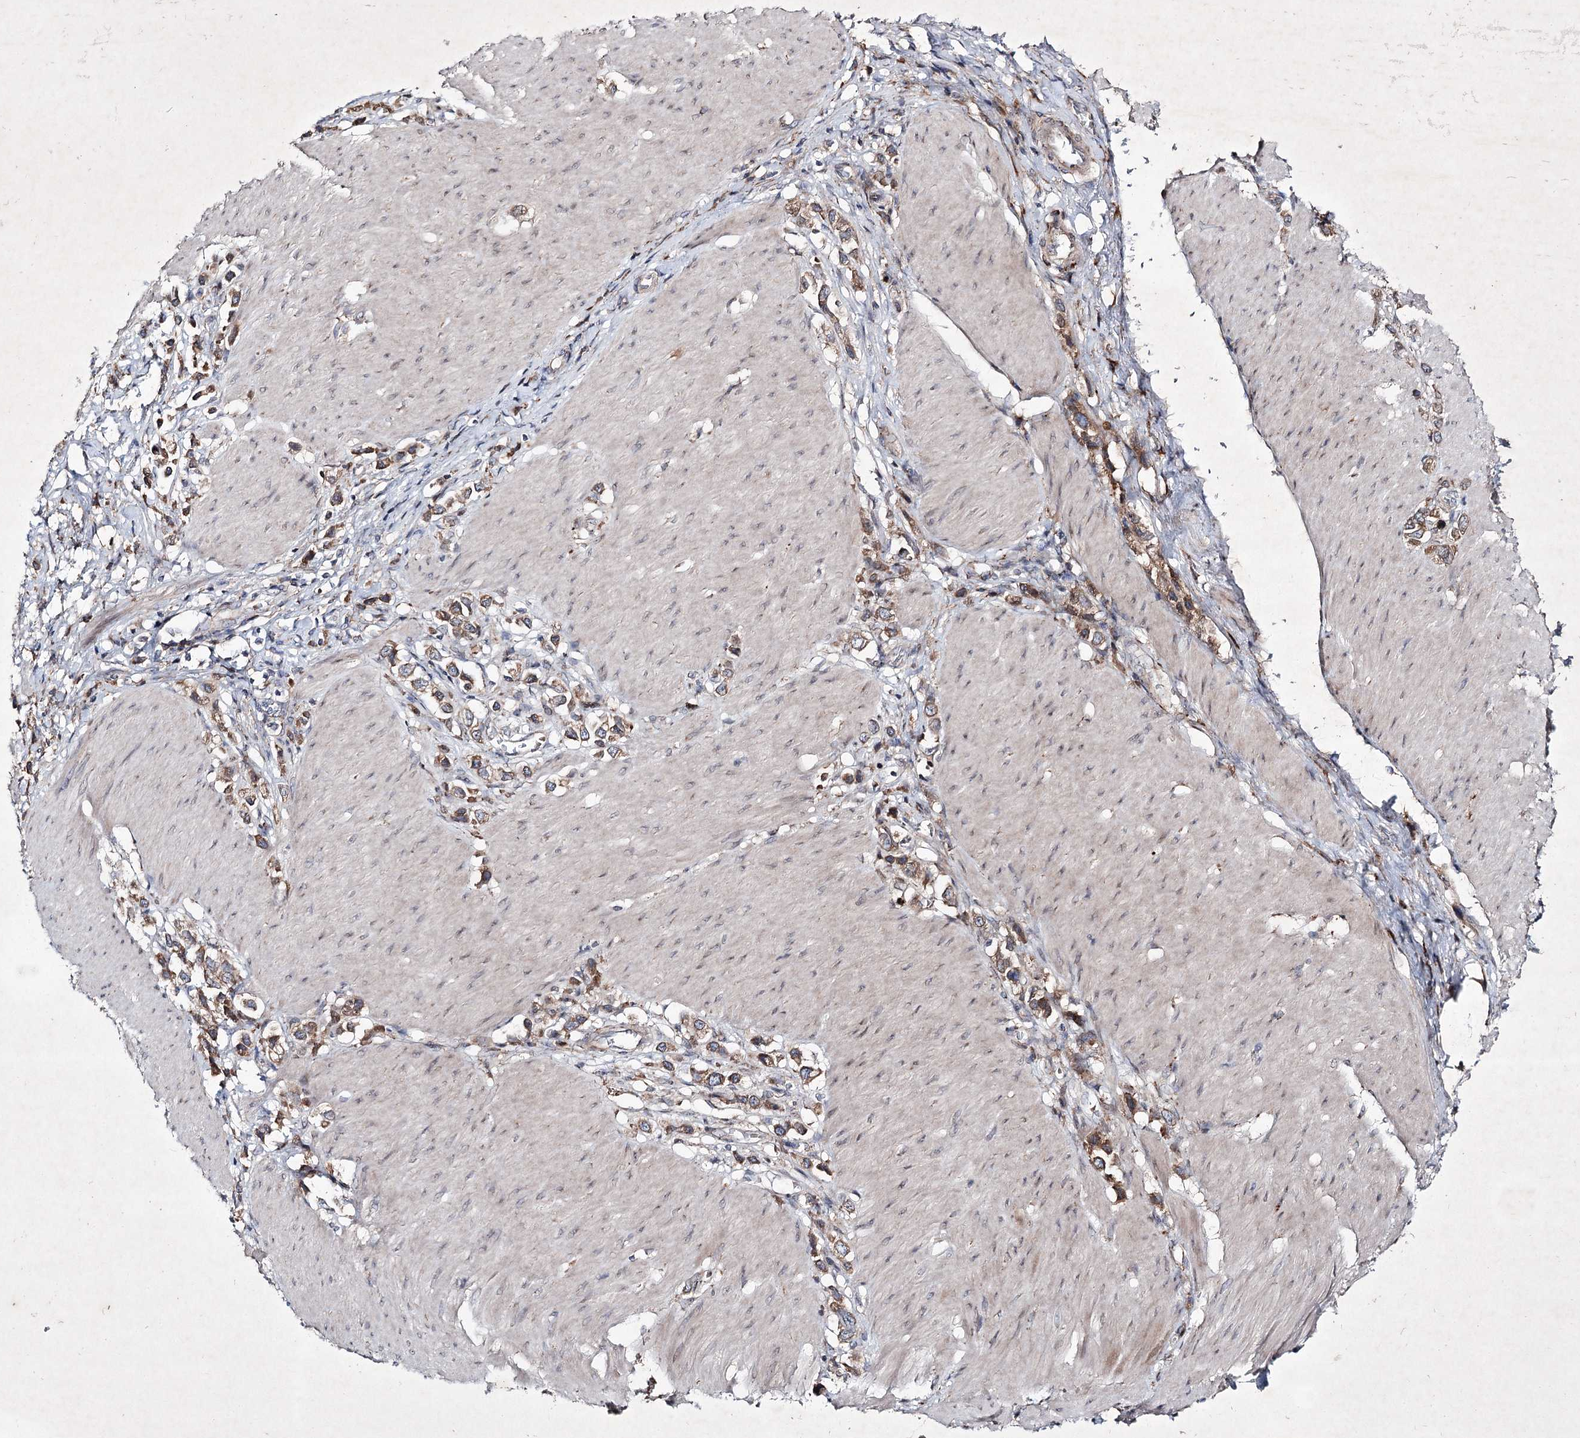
{"staining": {"intensity": "moderate", "quantity": ">75%", "location": "cytoplasmic/membranous"}, "tissue": "stomach cancer", "cell_type": "Tumor cells", "image_type": "cancer", "snomed": [{"axis": "morphology", "description": "Normal tissue, NOS"}, {"axis": "morphology", "description": "Adenocarcinoma, NOS"}, {"axis": "topography", "description": "Stomach, upper"}, {"axis": "topography", "description": "Stomach"}], "caption": "The micrograph reveals staining of stomach cancer, revealing moderate cytoplasmic/membranous protein positivity (brown color) within tumor cells.", "gene": "ALG9", "patient": {"sex": "female", "age": 65}}